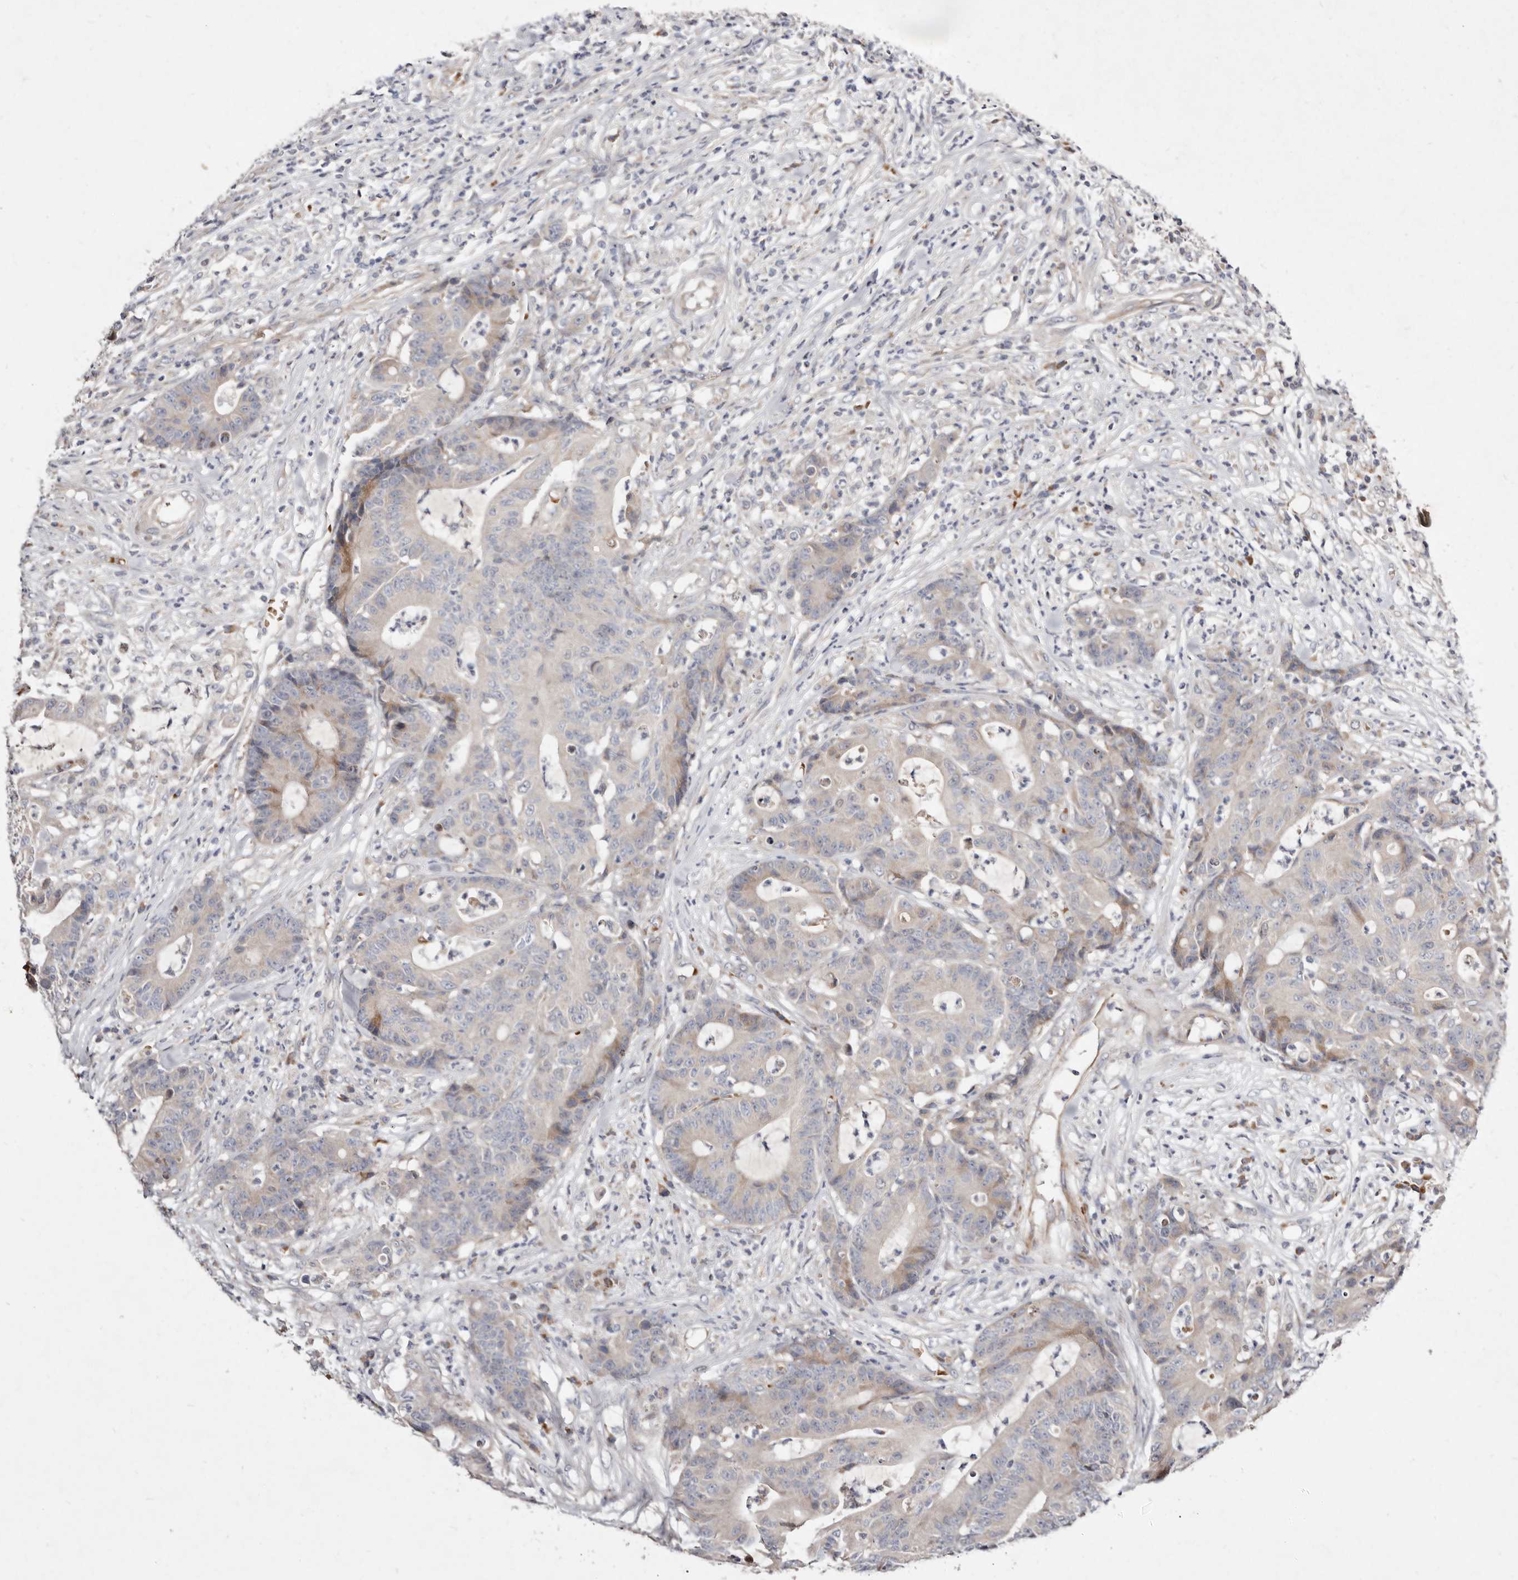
{"staining": {"intensity": "weak", "quantity": "<25%", "location": "cytoplasmic/membranous"}, "tissue": "colorectal cancer", "cell_type": "Tumor cells", "image_type": "cancer", "snomed": [{"axis": "morphology", "description": "Adenocarcinoma, NOS"}, {"axis": "topography", "description": "Colon"}], "caption": "Immunohistochemistry photomicrograph of neoplastic tissue: colorectal cancer (adenocarcinoma) stained with DAB (3,3'-diaminobenzidine) displays no significant protein staining in tumor cells.", "gene": "SLC25A20", "patient": {"sex": "female", "age": 84}}